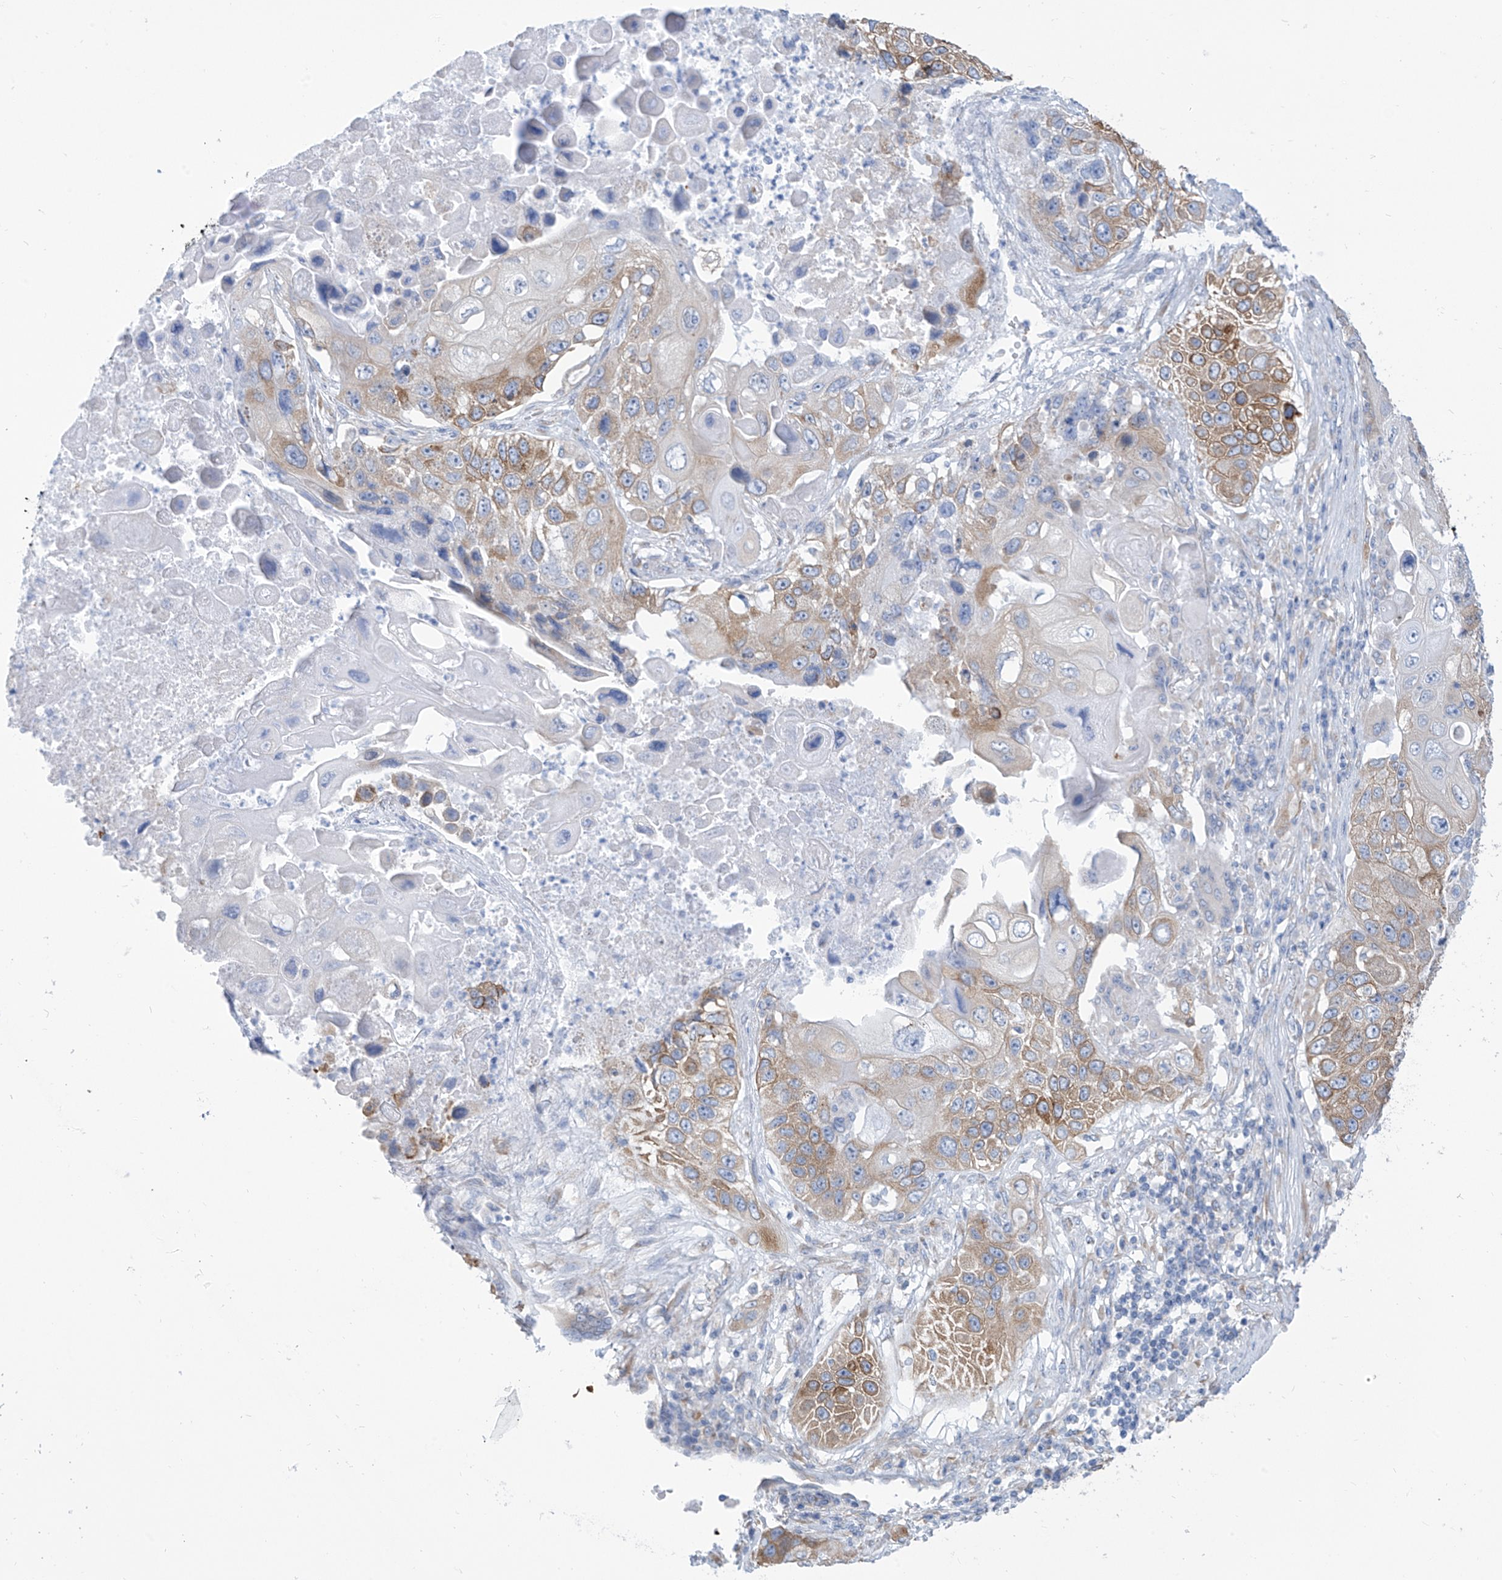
{"staining": {"intensity": "moderate", "quantity": "<25%", "location": "cytoplasmic/membranous"}, "tissue": "lung cancer", "cell_type": "Tumor cells", "image_type": "cancer", "snomed": [{"axis": "morphology", "description": "Squamous cell carcinoma, NOS"}, {"axis": "topography", "description": "Lung"}], "caption": "This is a micrograph of immunohistochemistry (IHC) staining of lung cancer, which shows moderate positivity in the cytoplasmic/membranous of tumor cells.", "gene": "RCN2", "patient": {"sex": "male", "age": 61}}